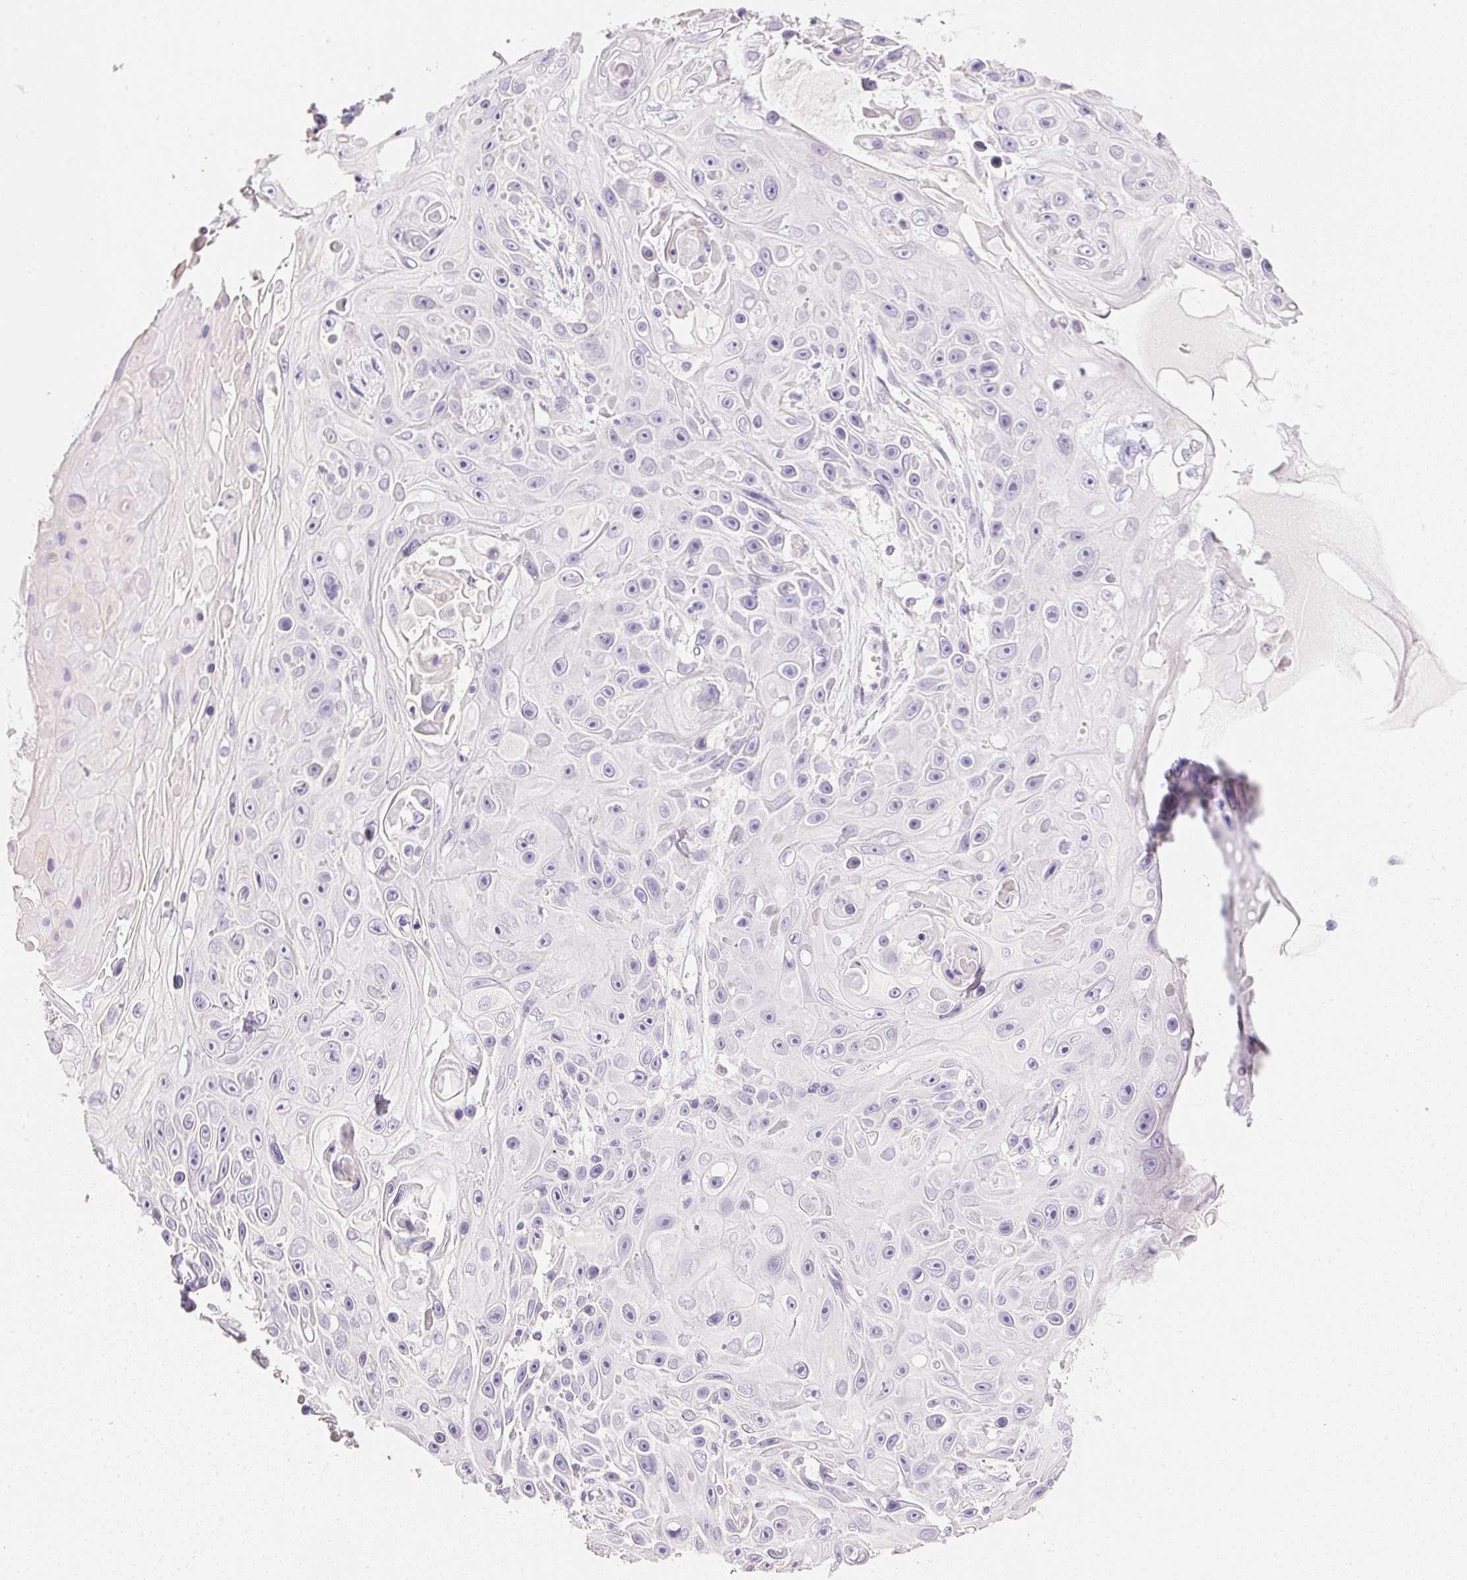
{"staining": {"intensity": "negative", "quantity": "none", "location": "none"}, "tissue": "skin cancer", "cell_type": "Tumor cells", "image_type": "cancer", "snomed": [{"axis": "morphology", "description": "Squamous cell carcinoma, NOS"}, {"axis": "topography", "description": "Skin"}], "caption": "A high-resolution image shows IHC staining of skin squamous cell carcinoma, which displays no significant positivity in tumor cells.", "gene": "KCNE2", "patient": {"sex": "male", "age": 82}}